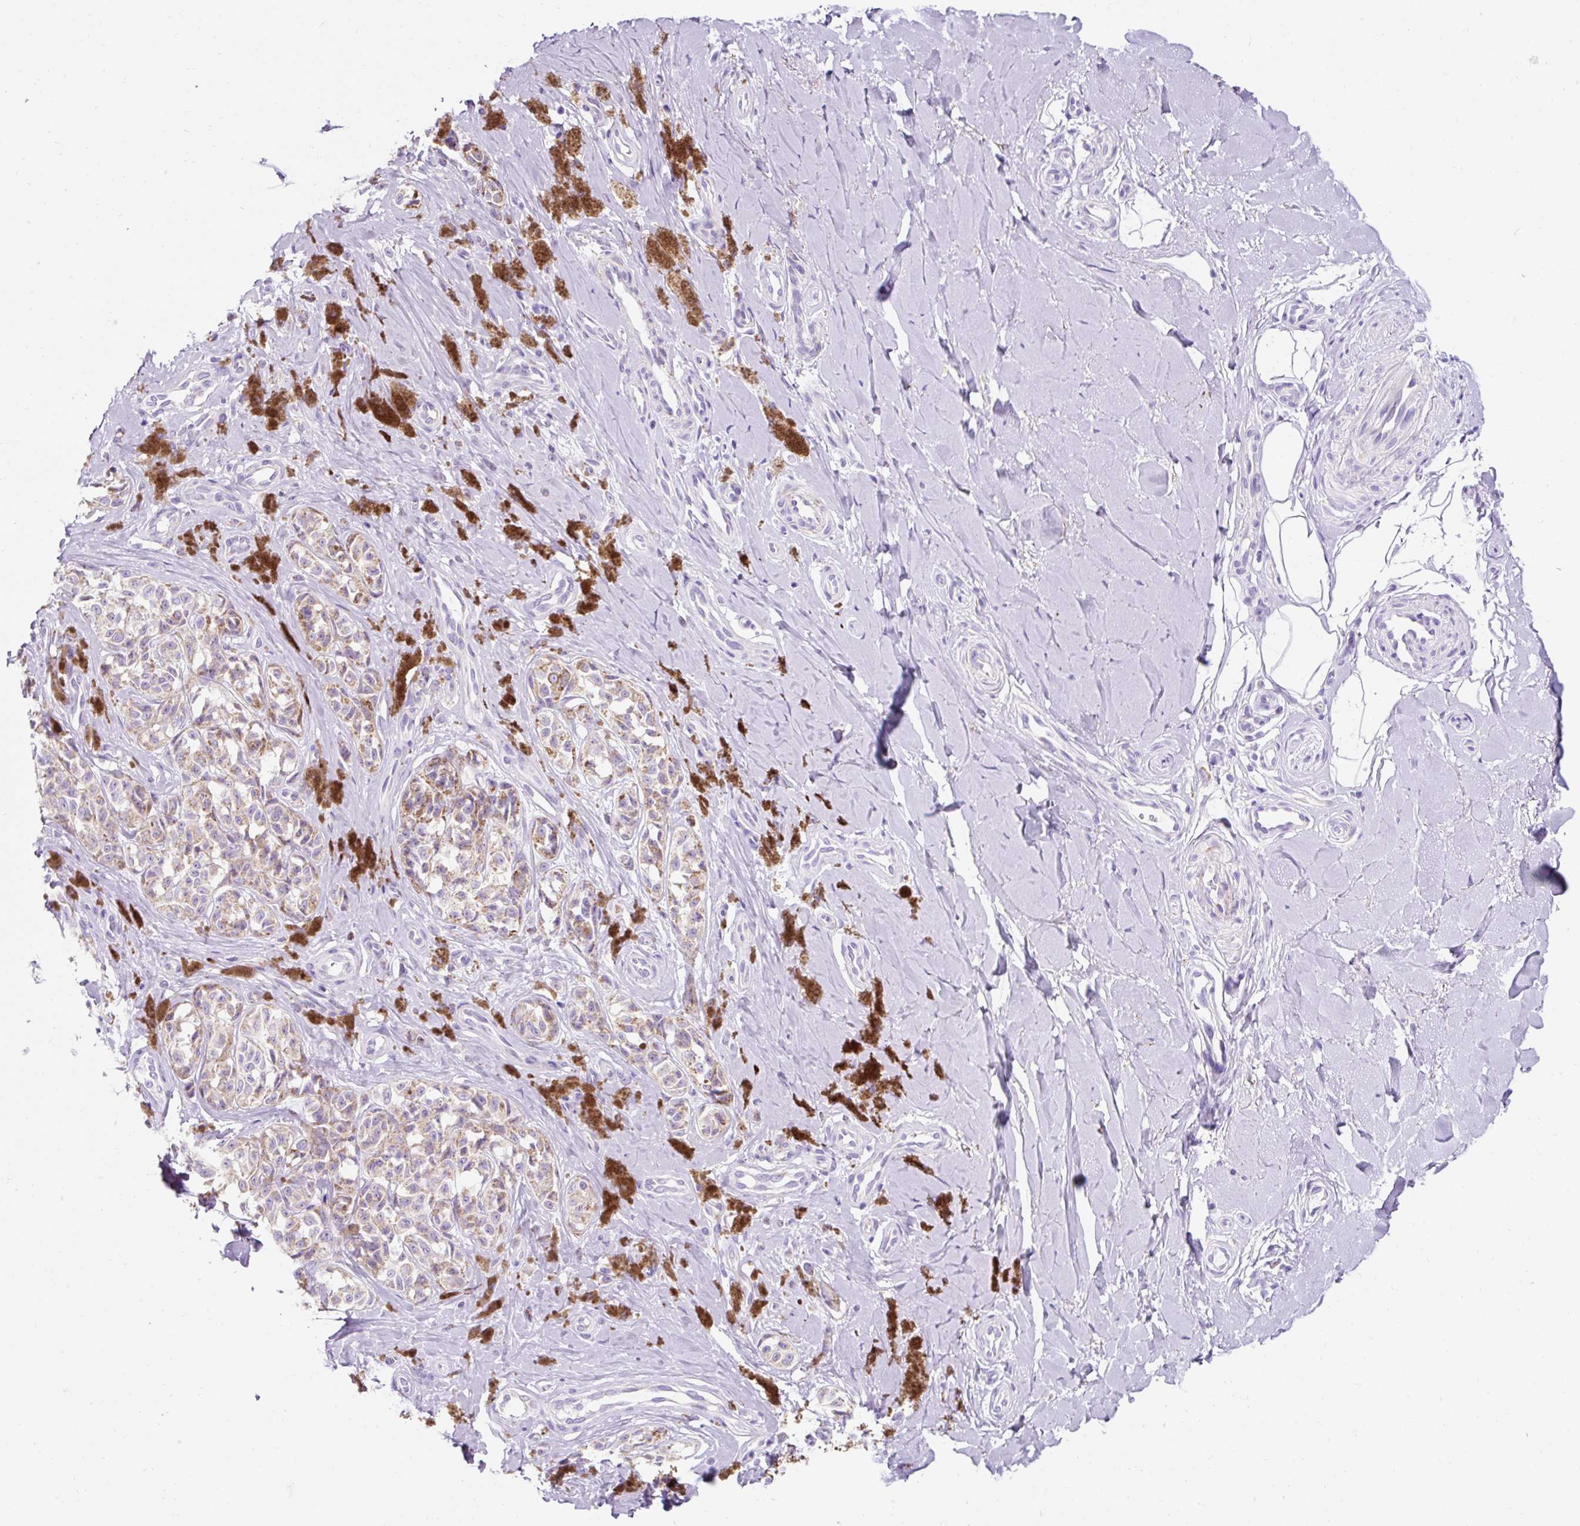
{"staining": {"intensity": "weak", "quantity": "25%-75%", "location": "cytoplasmic/membranous"}, "tissue": "melanoma", "cell_type": "Tumor cells", "image_type": "cancer", "snomed": [{"axis": "morphology", "description": "Malignant melanoma, NOS"}, {"axis": "topography", "description": "Skin"}], "caption": "Brown immunohistochemical staining in human melanoma demonstrates weak cytoplasmic/membranous expression in about 25%-75% of tumor cells. The staining was performed using DAB (3,3'-diaminobenzidine), with brown indicating positive protein expression. Nuclei are stained blue with hematoxylin.", "gene": "PLPP2", "patient": {"sex": "female", "age": 65}}